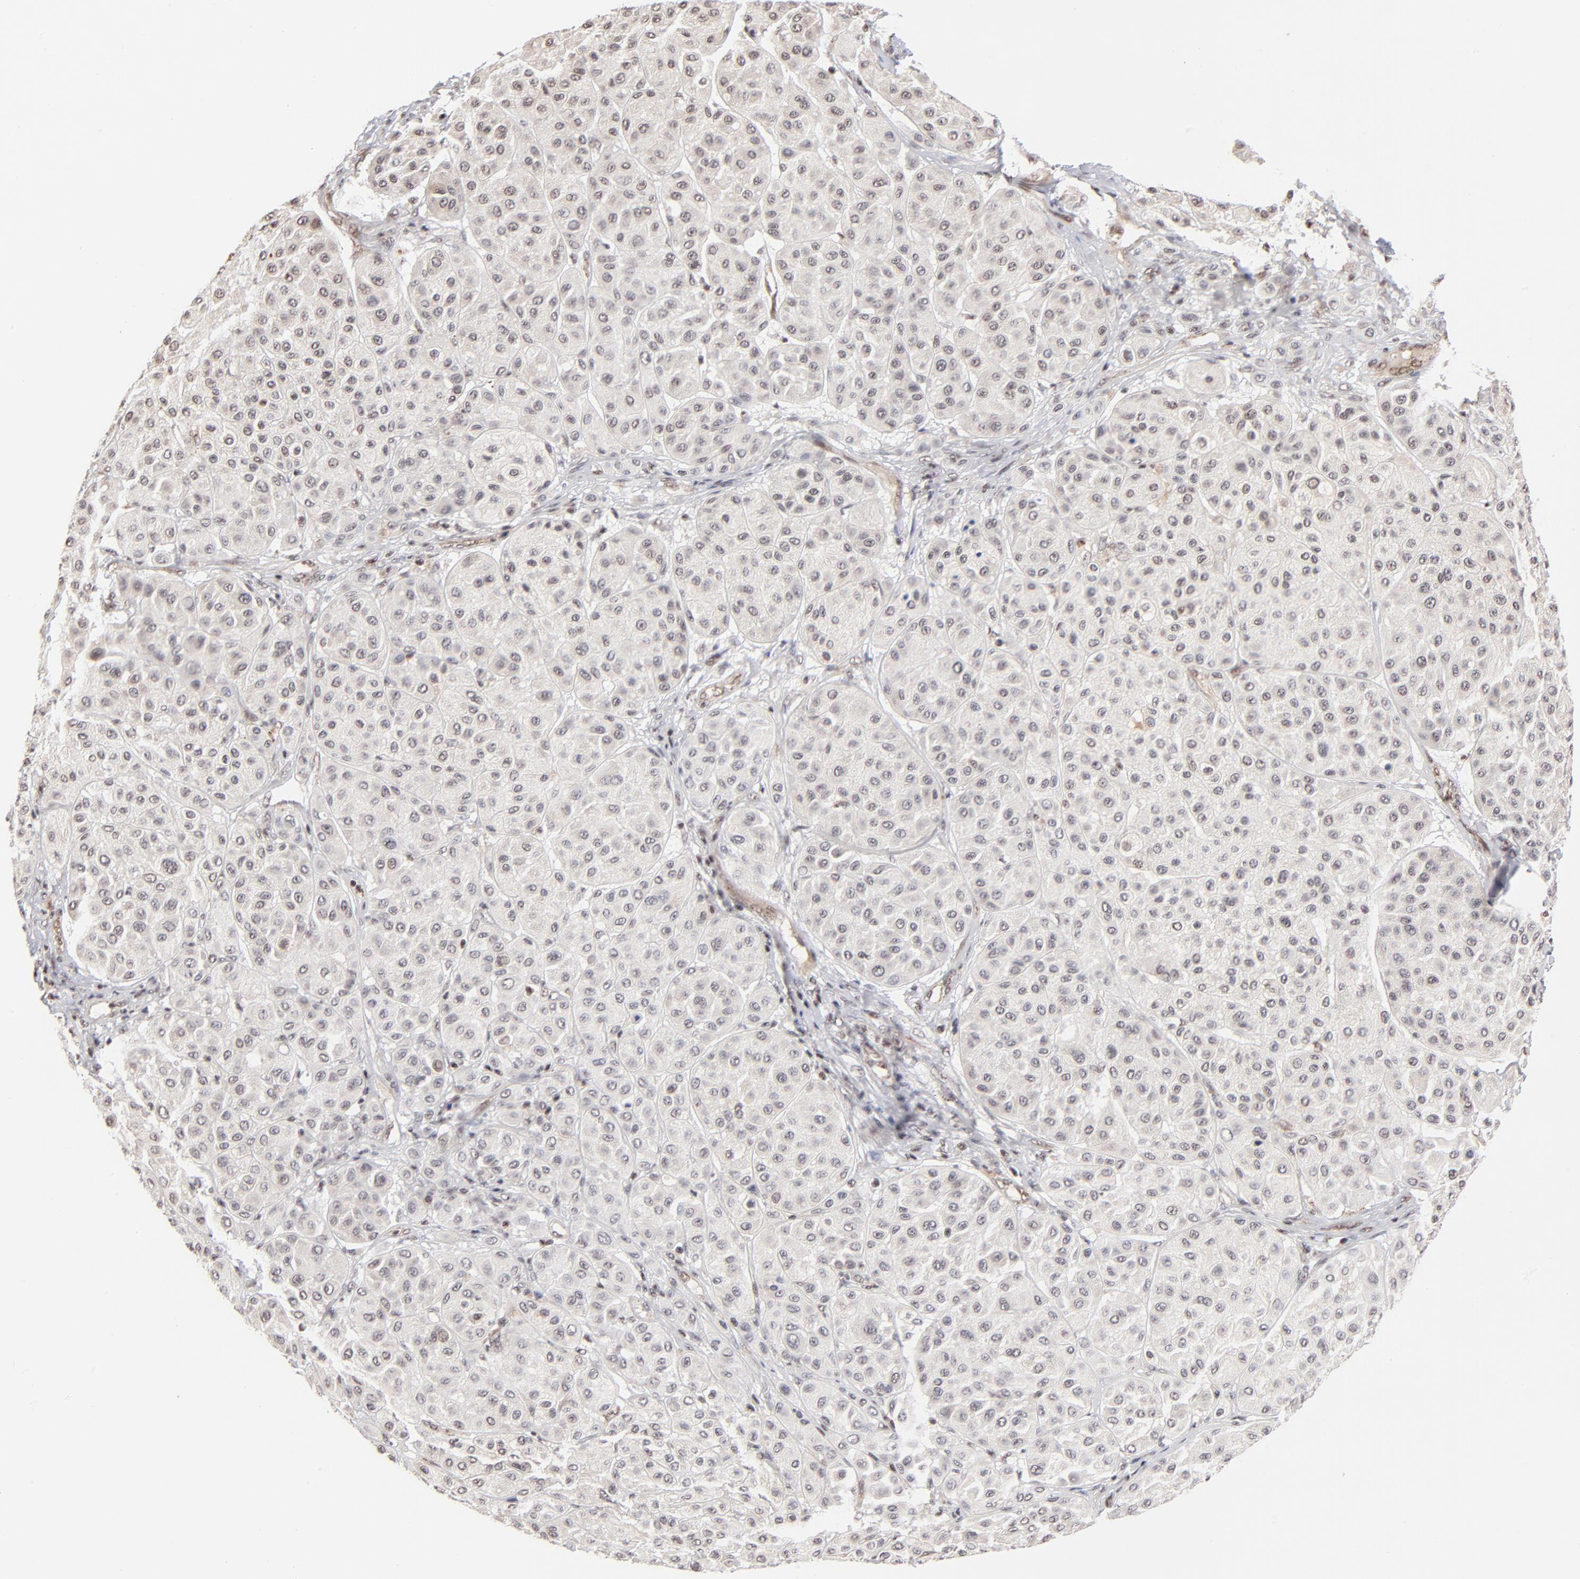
{"staining": {"intensity": "weak", "quantity": ">75%", "location": "nuclear"}, "tissue": "melanoma", "cell_type": "Tumor cells", "image_type": "cancer", "snomed": [{"axis": "morphology", "description": "Normal tissue, NOS"}, {"axis": "morphology", "description": "Malignant melanoma, Metastatic site"}, {"axis": "topography", "description": "Skin"}], "caption": "Melanoma was stained to show a protein in brown. There is low levels of weak nuclear positivity in approximately >75% of tumor cells.", "gene": "GABPA", "patient": {"sex": "male", "age": 41}}